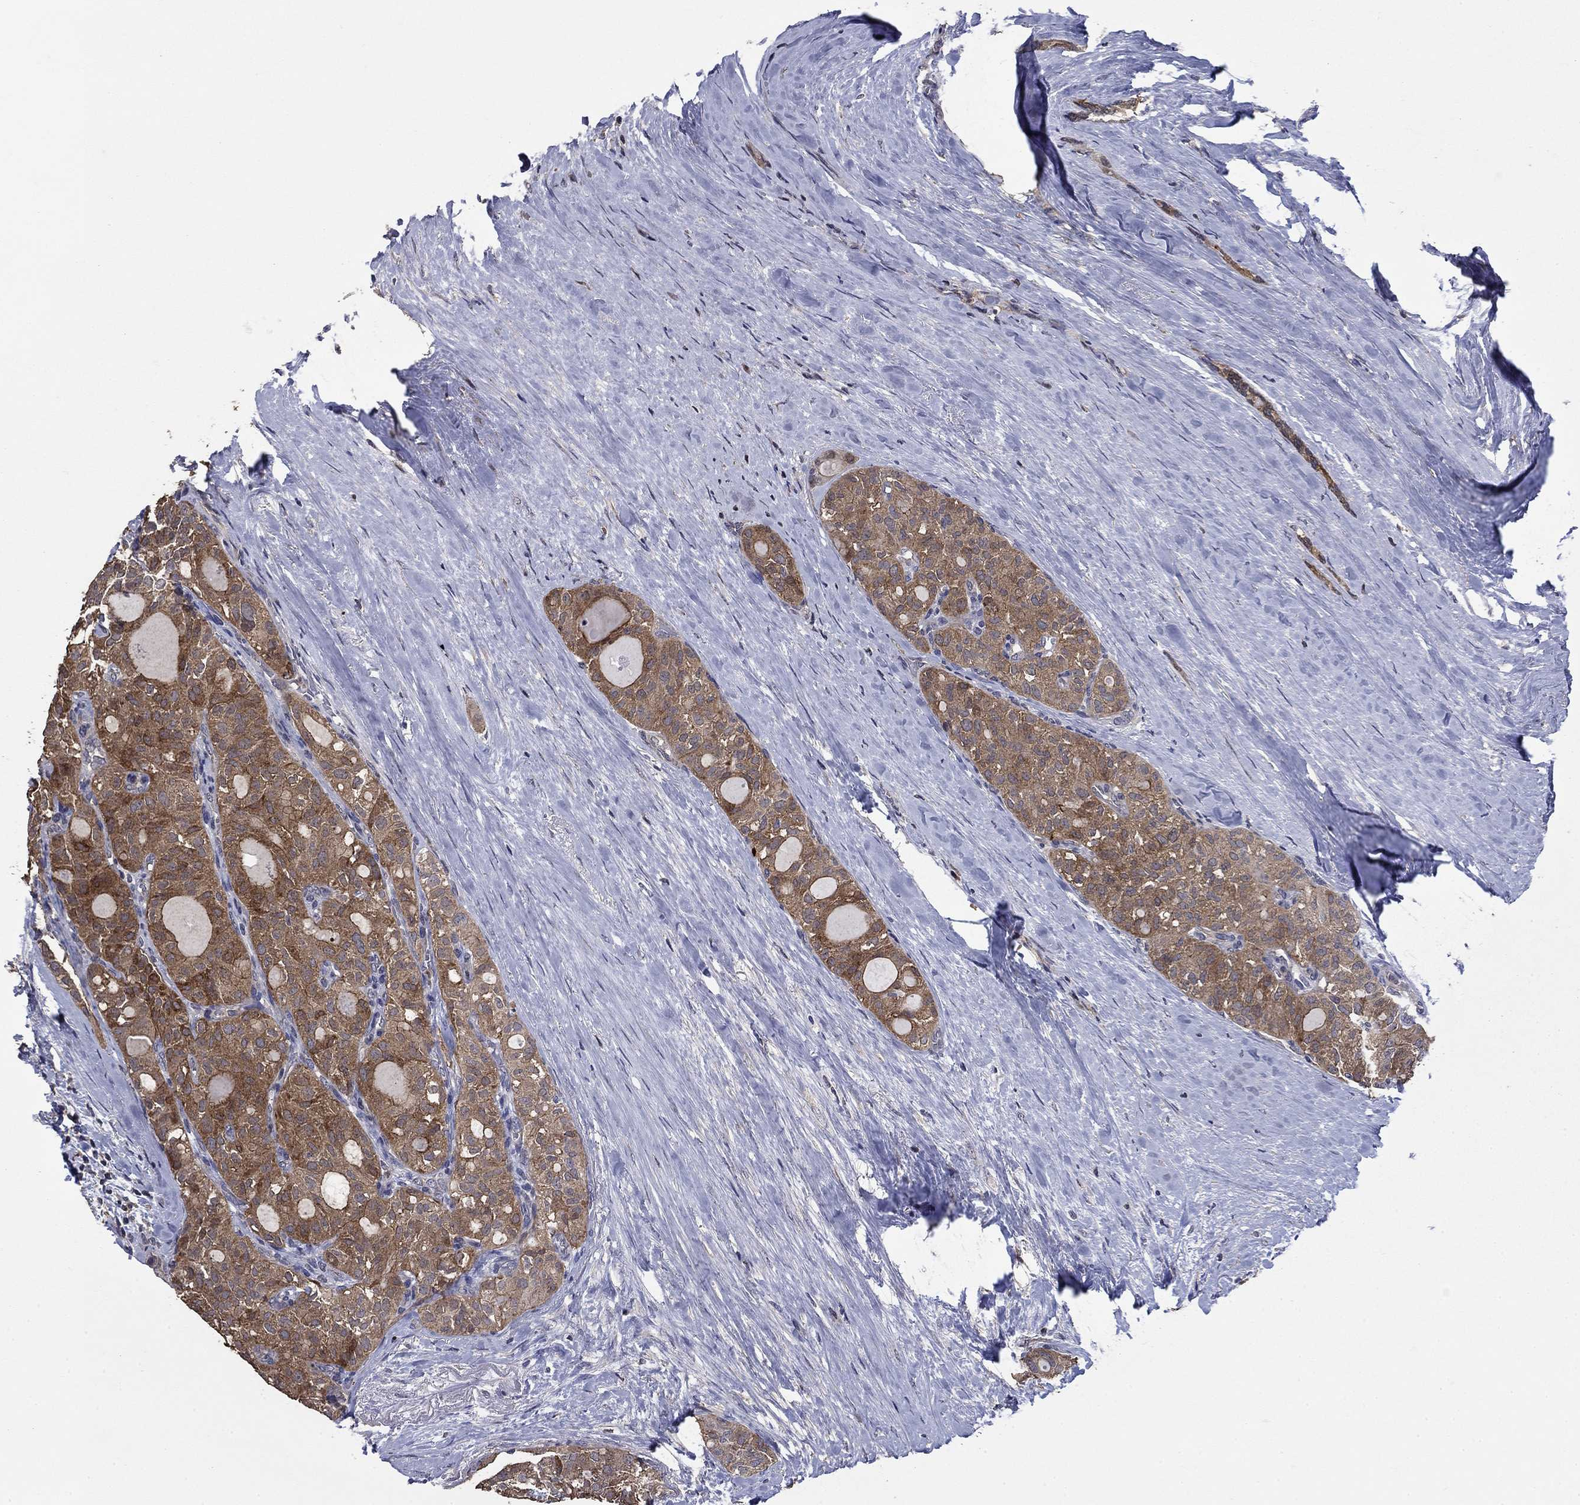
{"staining": {"intensity": "moderate", "quantity": ">75%", "location": "cytoplasmic/membranous"}, "tissue": "thyroid cancer", "cell_type": "Tumor cells", "image_type": "cancer", "snomed": [{"axis": "morphology", "description": "Follicular adenoma carcinoma, NOS"}, {"axis": "topography", "description": "Thyroid gland"}], "caption": "The histopathology image reveals staining of thyroid cancer, revealing moderate cytoplasmic/membranous protein expression (brown color) within tumor cells. (Brightfield microscopy of DAB IHC at high magnification).", "gene": "DVL1", "patient": {"sex": "male", "age": 75}}